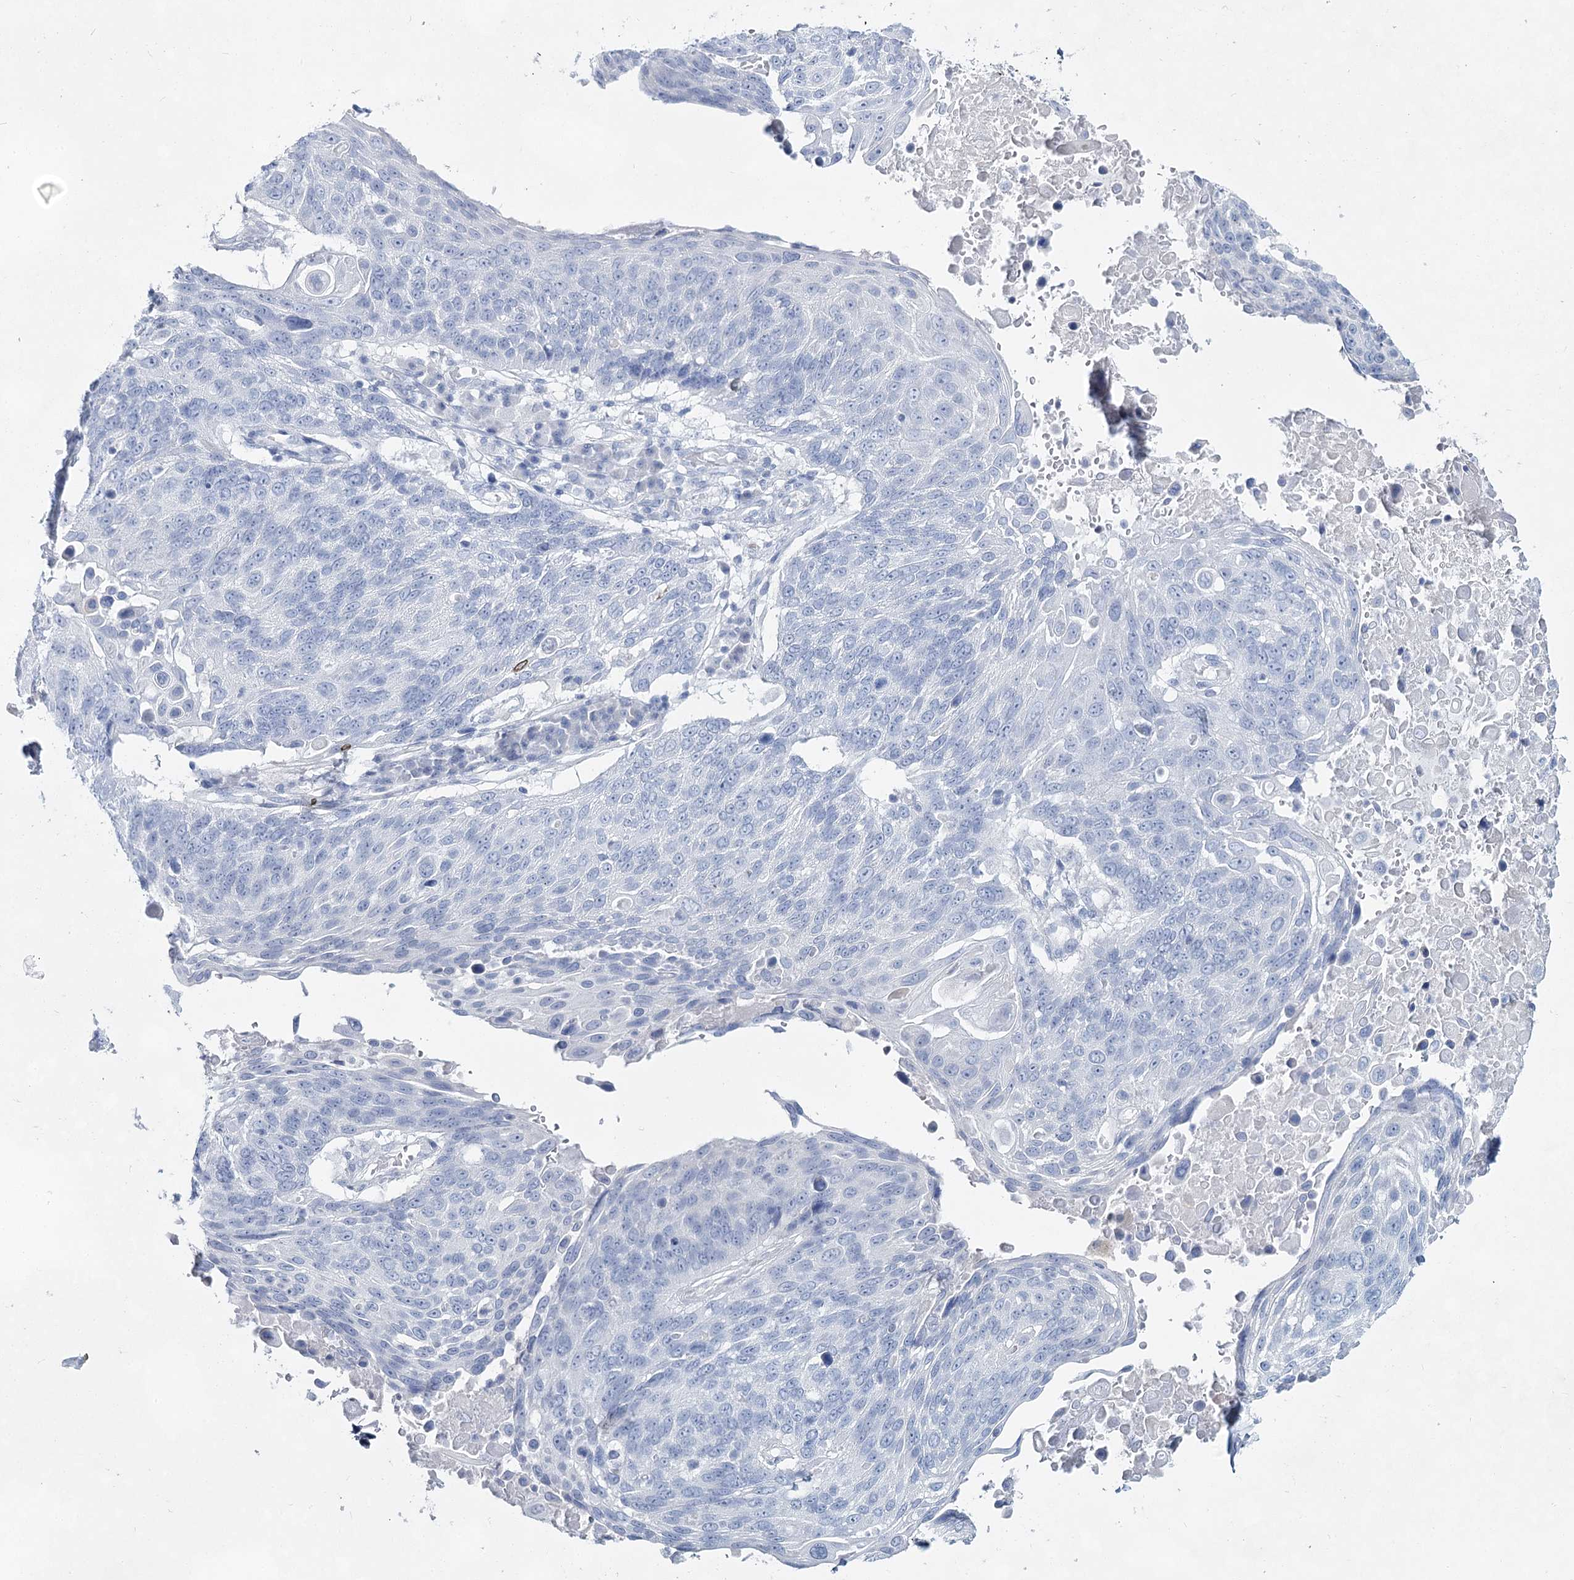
{"staining": {"intensity": "negative", "quantity": "none", "location": "none"}, "tissue": "lung cancer", "cell_type": "Tumor cells", "image_type": "cancer", "snomed": [{"axis": "morphology", "description": "Squamous cell carcinoma, NOS"}, {"axis": "topography", "description": "Lung"}], "caption": "DAB immunohistochemical staining of human squamous cell carcinoma (lung) shows no significant positivity in tumor cells.", "gene": "SLC17A2", "patient": {"sex": "male", "age": 66}}